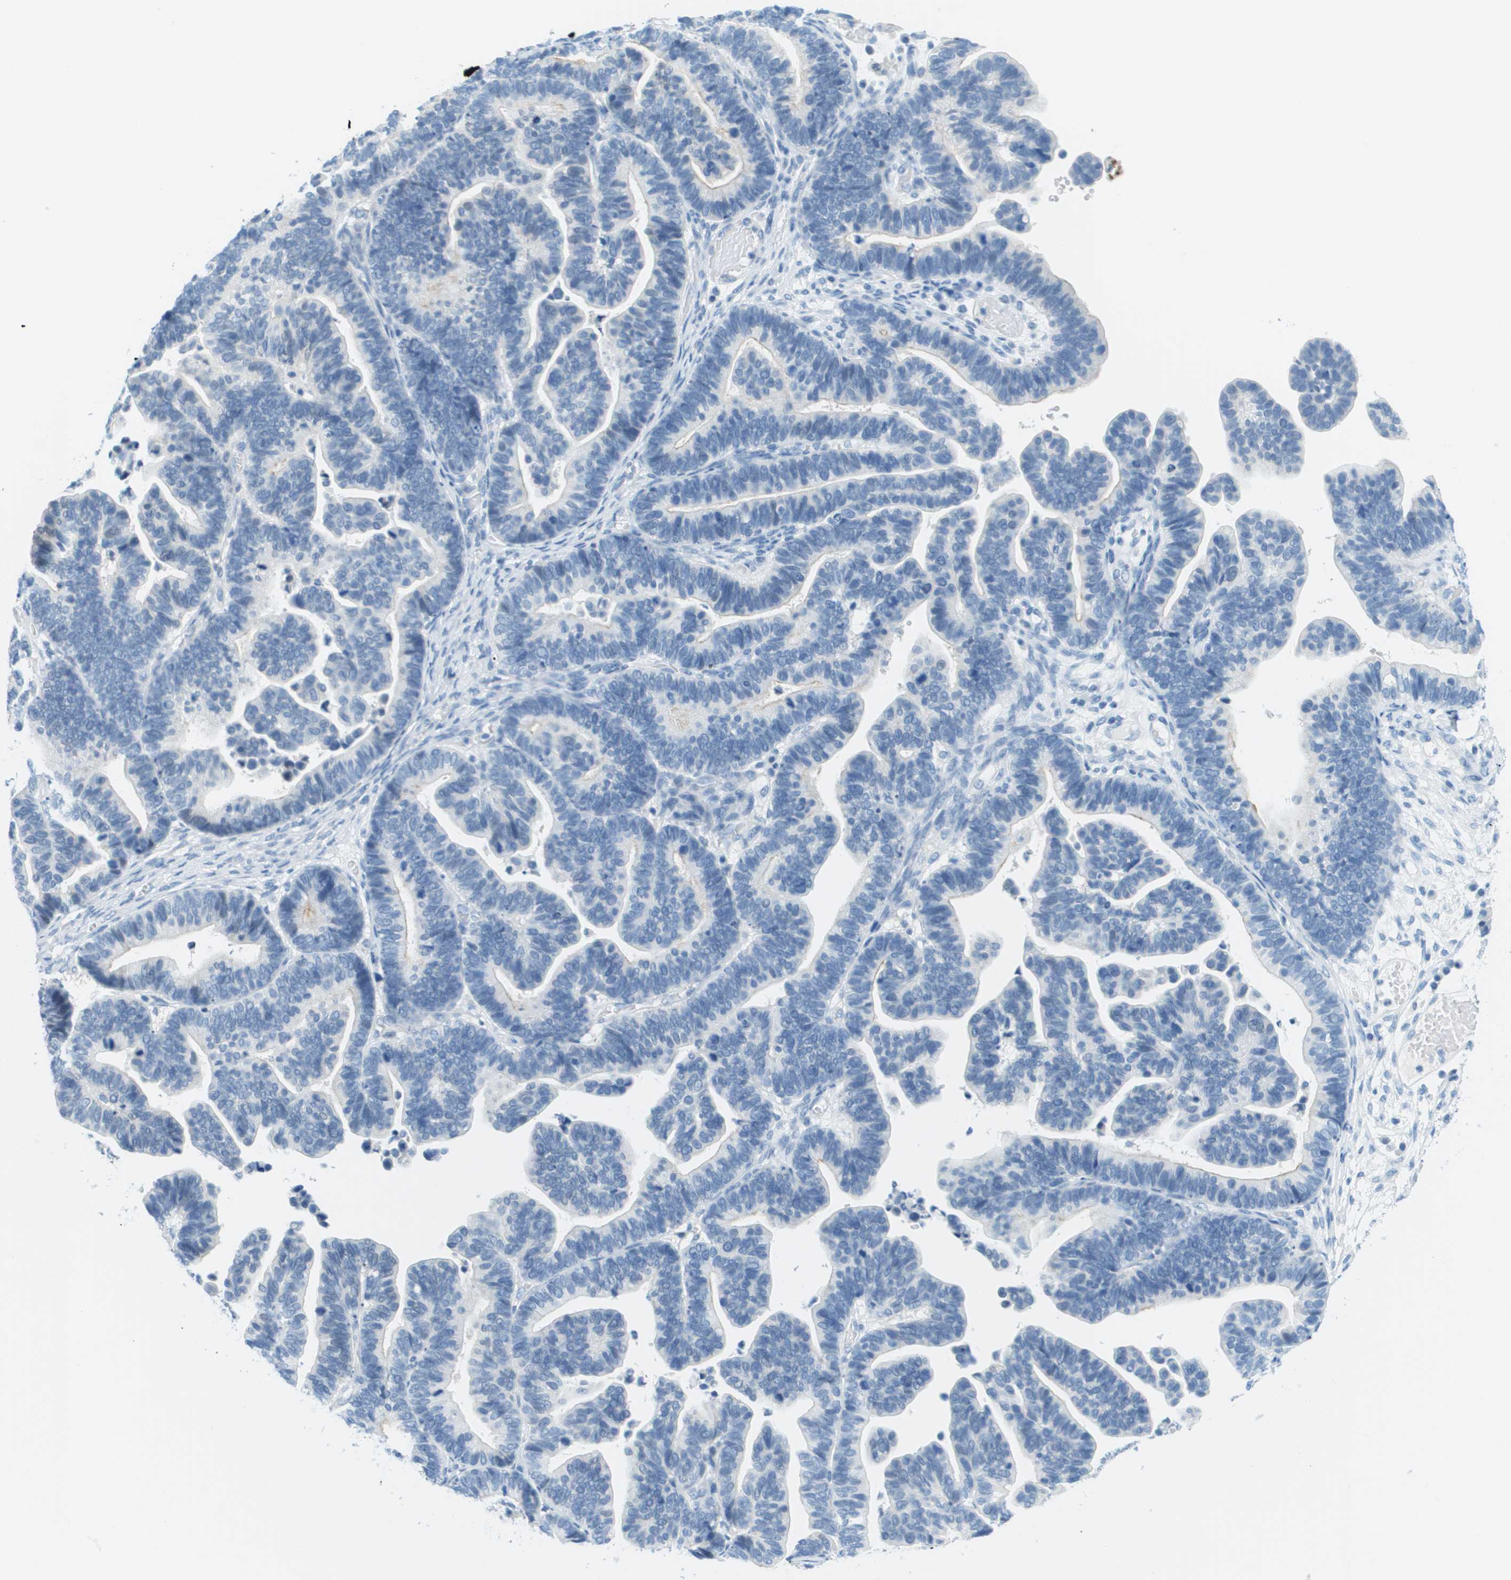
{"staining": {"intensity": "negative", "quantity": "none", "location": "none"}, "tissue": "ovarian cancer", "cell_type": "Tumor cells", "image_type": "cancer", "snomed": [{"axis": "morphology", "description": "Cystadenocarcinoma, serous, NOS"}, {"axis": "topography", "description": "Ovary"}], "caption": "Ovarian cancer (serous cystadenocarcinoma) was stained to show a protein in brown. There is no significant staining in tumor cells.", "gene": "CDHR2", "patient": {"sex": "female", "age": 56}}